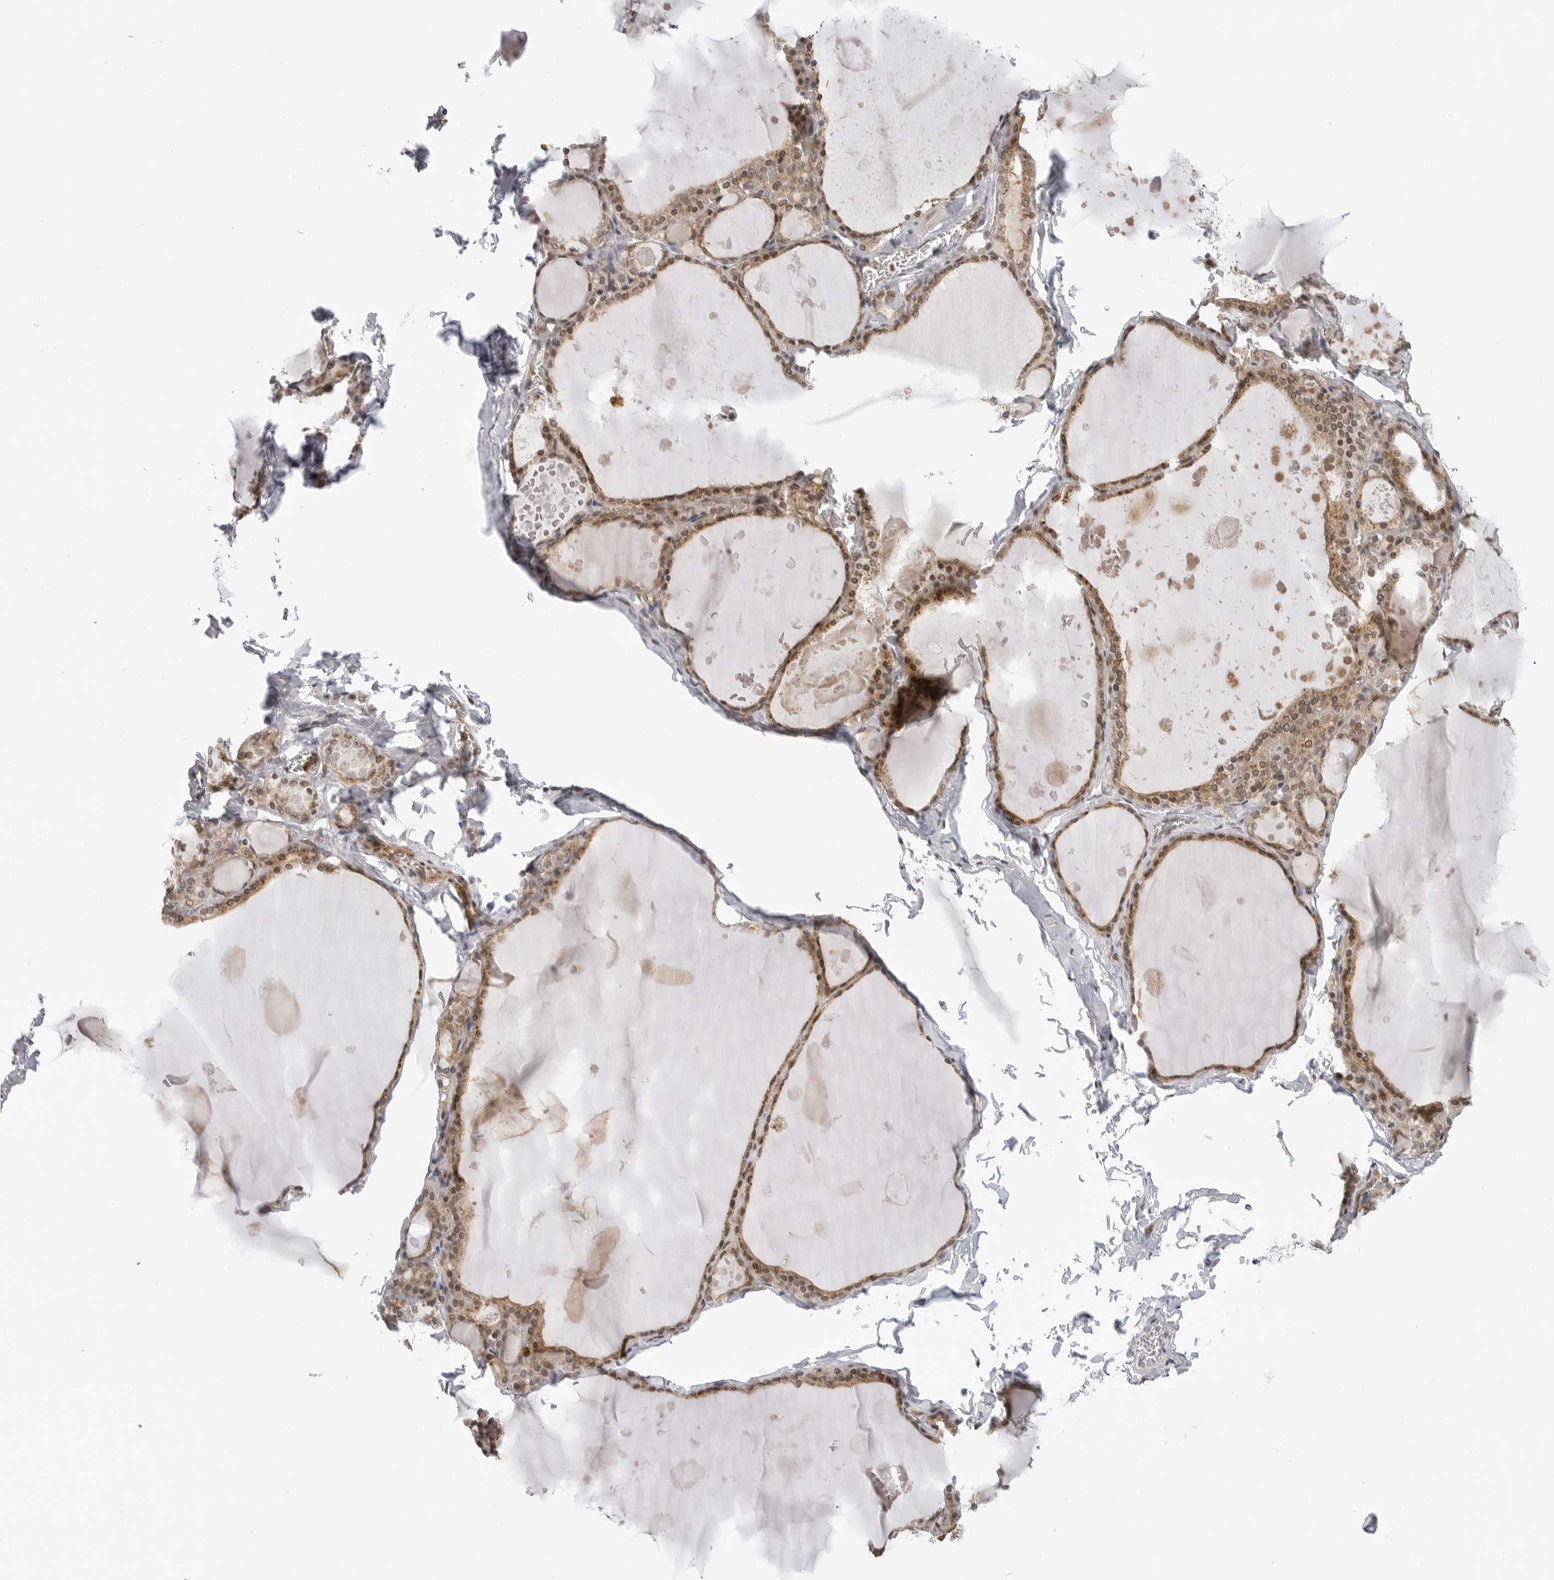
{"staining": {"intensity": "moderate", "quantity": ">75%", "location": "cytoplasmic/membranous,nuclear"}, "tissue": "thyroid gland", "cell_type": "Glandular cells", "image_type": "normal", "snomed": [{"axis": "morphology", "description": "Normal tissue, NOS"}, {"axis": "topography", "description": "Thyroid gland"}], "caption": "Immunohistochemical staining of benign thyroid gland displays >75% levels of moderate cytoplasmic/membranous,nuclear protein expression in about >75% of glandular cells. (Stains: DAB (3,3'-diaminobenzidine) in brown, nuclei in blue, Microscopy: brightfield microscopy at high magnification).", "gene": "MAP2K5", "patient": {"sex": "male", "age": 56}}